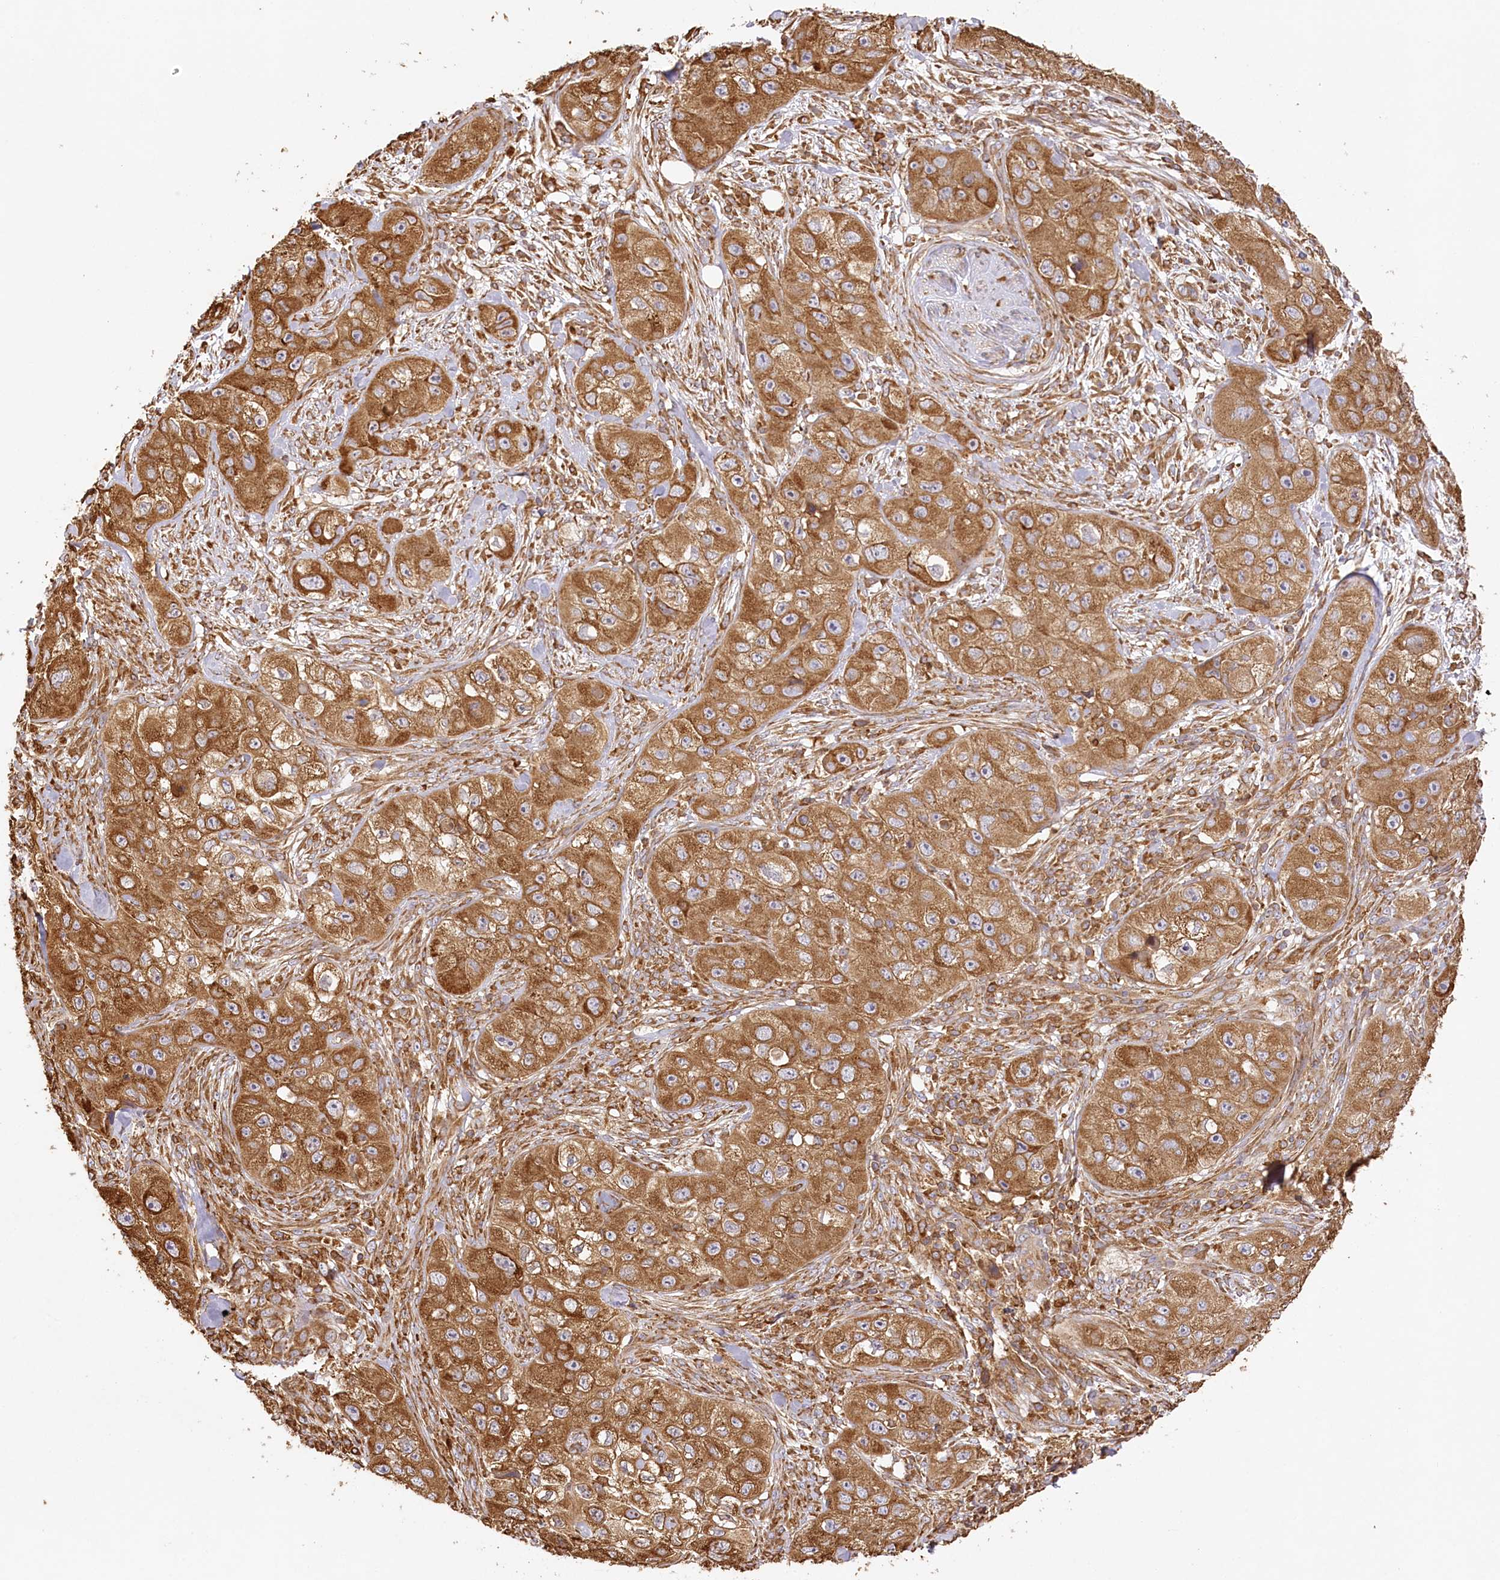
{"staining": {"intensity": "strong", "quantity": ">75%", "location": "cytoplasmic/membranous"}, "tissue": "skin cancer", "cell_type": "Tumor cells", "image_type": "cancer", "snomed": [{"axis": "morphology", "description": "Squamous cell carcinoma, NOS"}, {"axis": "topography", "description": "Skin"}, {"axis": "topography", "description": "Subcutis"}], "caption": "Human skin squamous cell carcinoma stained with a protein marker demonstrates strong staining in tumor cells.", "gene": "ACAP2", "patient": {"sex": "male", "age": 73}}